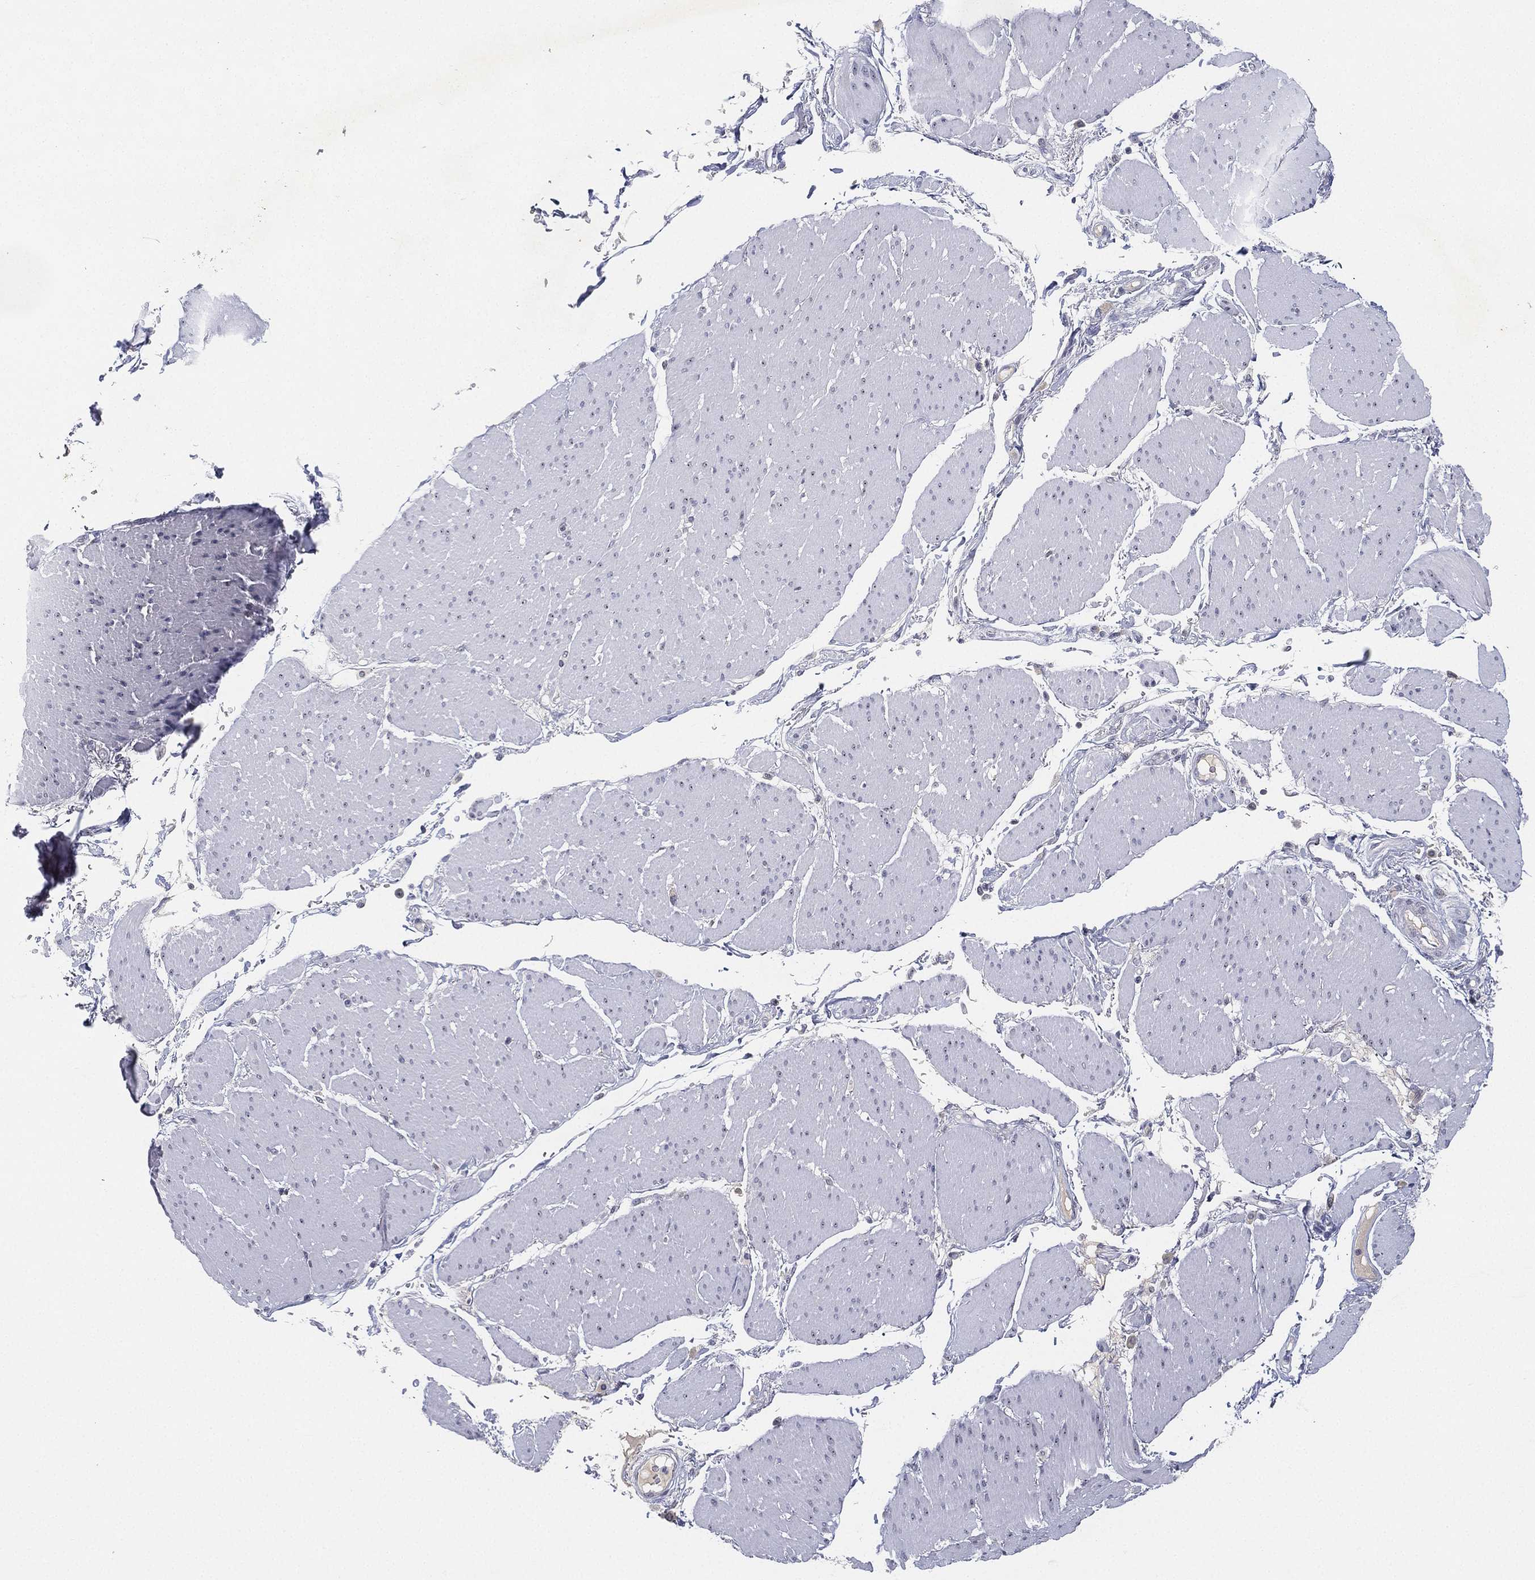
{"staining": {"intensity": "negative", "quantity": "none", "location": "none"}, "tissue": "smooth muscle", "cell_type": "Smooth muscle cells", "image_type": "normal", "snomed": [{"axis": "morphology", "description": "Normal tissue, NOS"}, {"axis": "topography", "description": "Smooth muscle"}, {"axis": "topography", "description": "Anal"}], "caption": "Image shows no significant protein positivity in smooth muscle cells of unremarkable smooth muscle. (DAB immunohistochemistry (IHC), high magnification).", "gene": "MS4A8", "patient": {"sex": "male", "age": 83}}